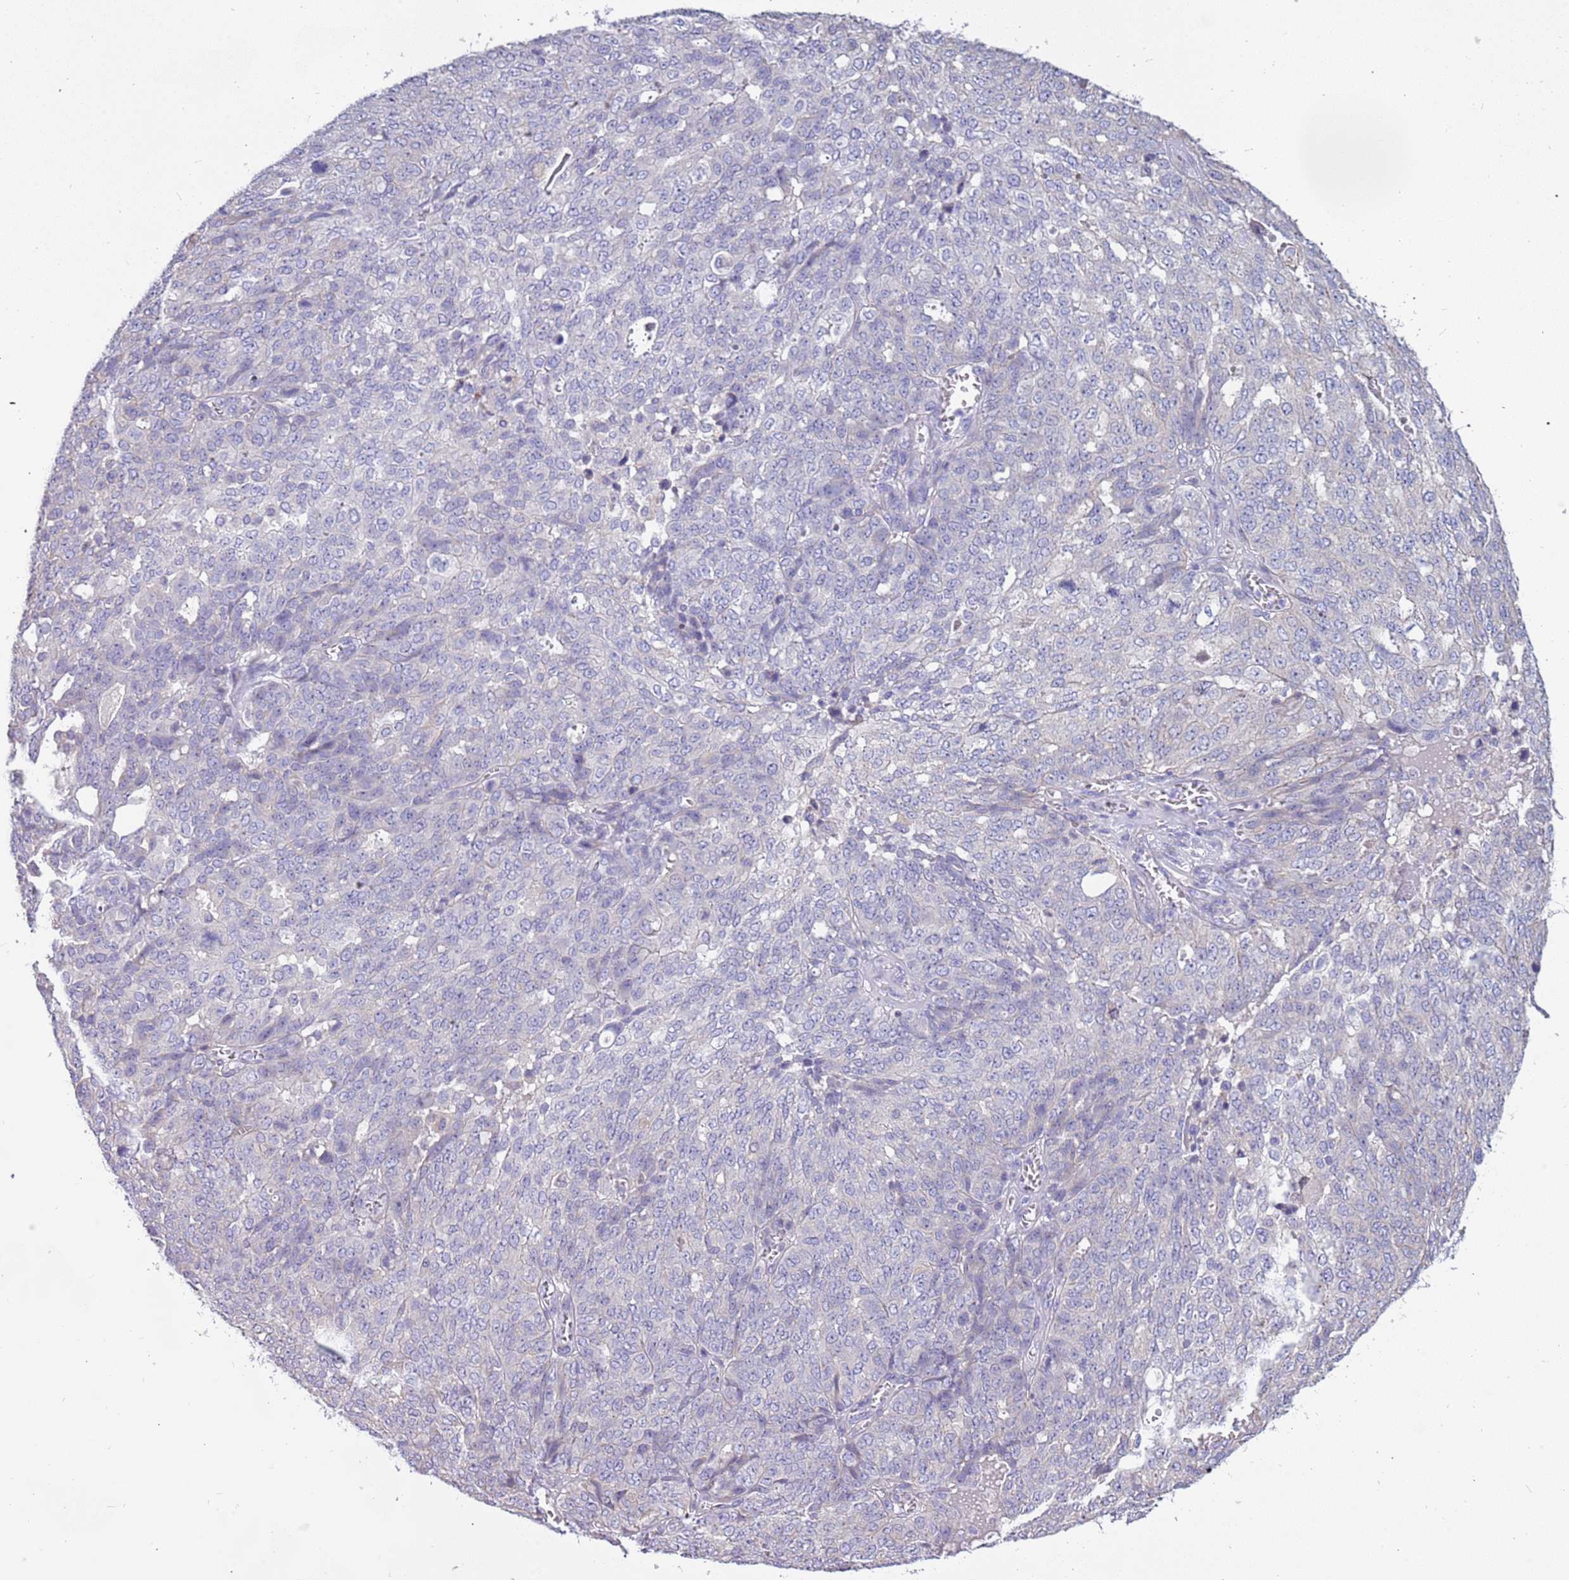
{"staining": {"intensity": "negative", "quantity": "none", "location": "none"}, "tissue": "ovarian cancer", "cell_type": "Tumor cells", "image_type": "cancer", "snomed": [{"axis": "morphology", "description": "Cystadenocarcinoma, serous, NOS"}, {"axis": "topography", "description": "Soft tissue"}, {"axis": "topography", "description": "Ovary"}], "caption": "Ovarian serous cystadenocarcinoma stained for a protein using immunohistochemistry displays no expression tumor cells.", "gene": "RHCG", "patient": {"sex": "female", "age": 57}}